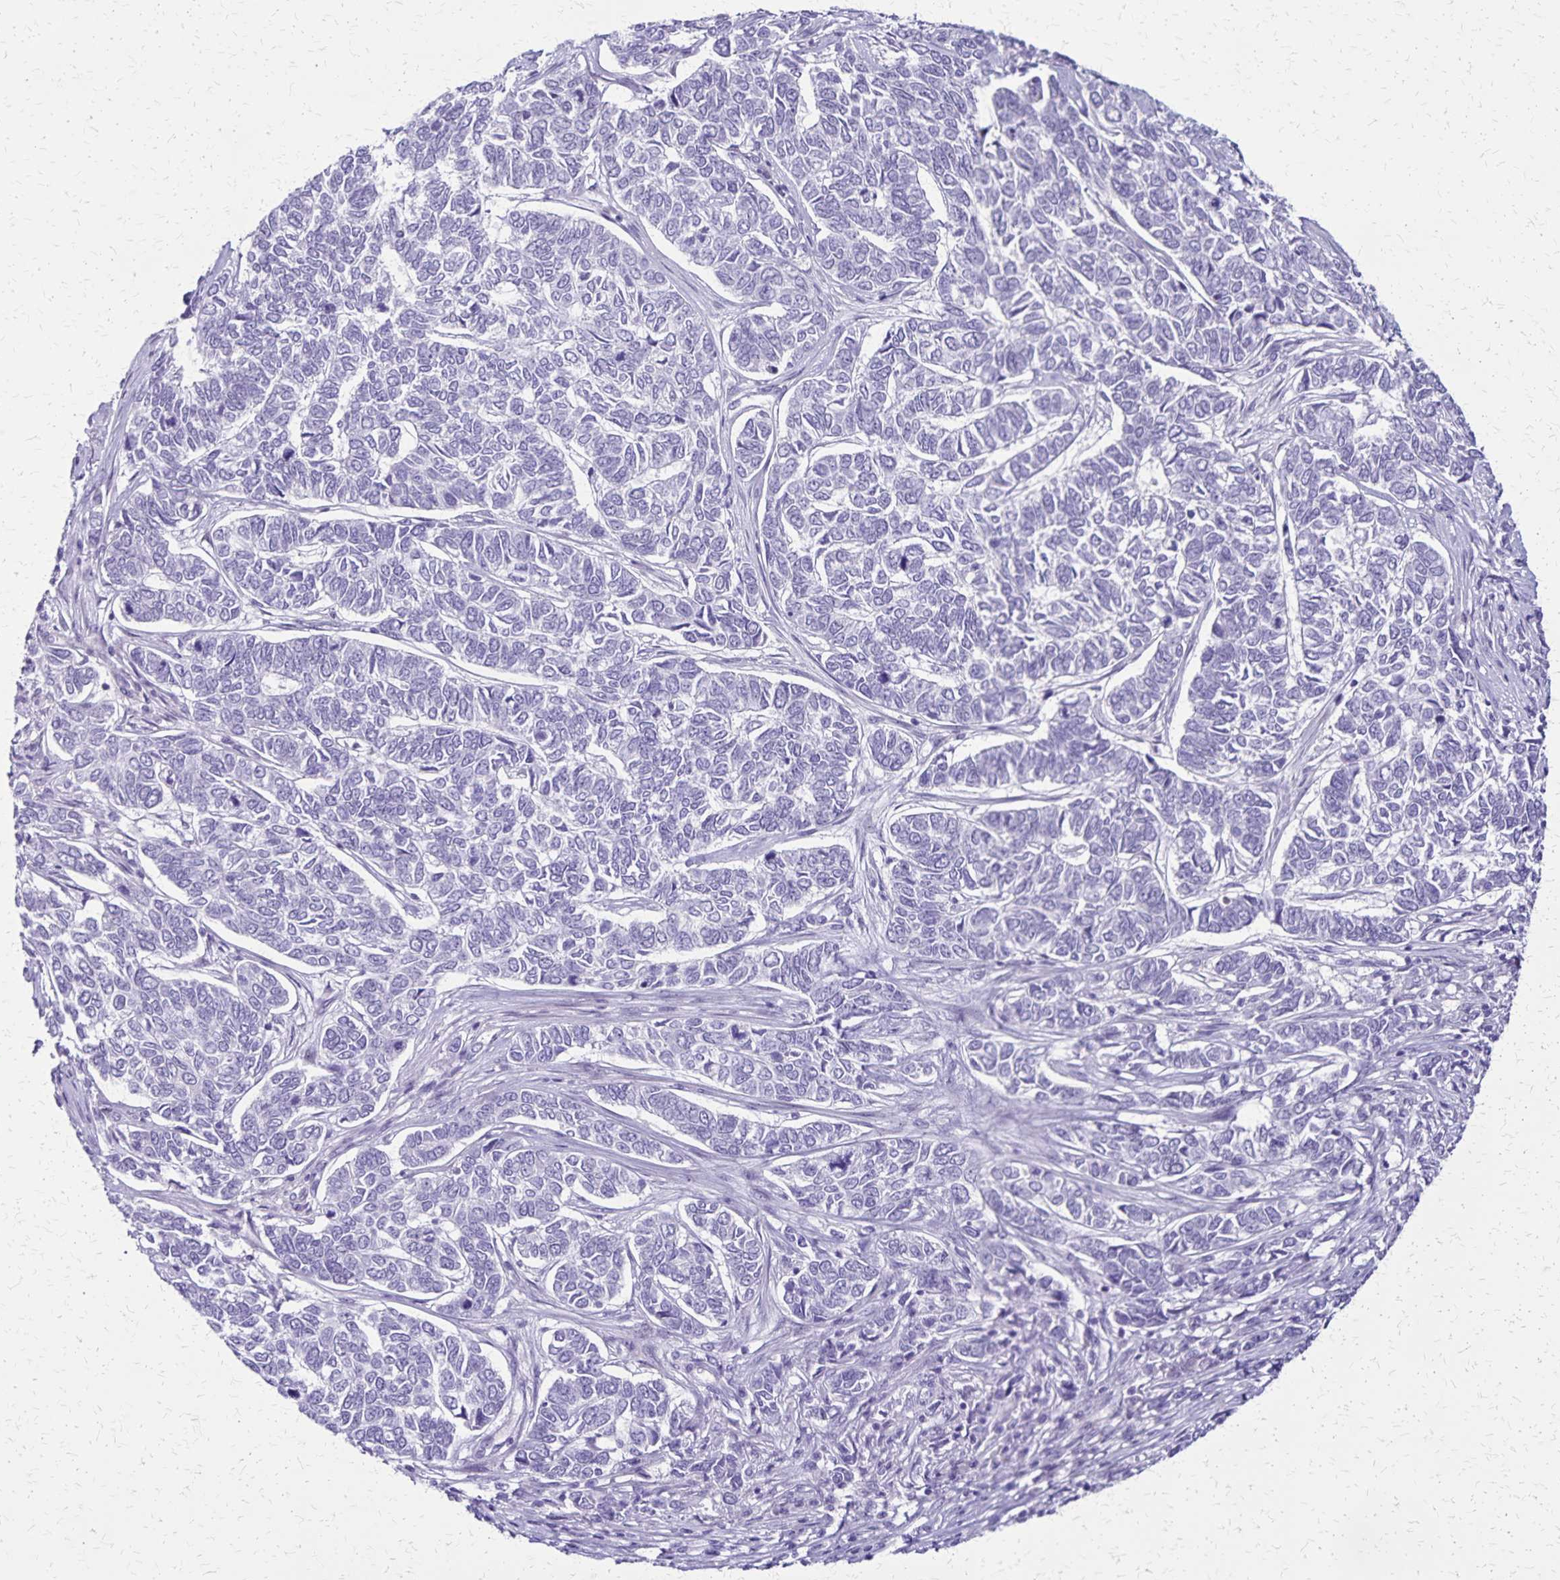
{"staining": {"intensity": "negative", "quantity": "none", "location": "none"}, "tissue": "skin cancer", "cell_type": "Tumor cells", "image_type": "cancer", "snomed": [{"axis": "morphology", "description": "Basal cell carcinoma"}, {"axis": "topography", "description": "Skin"}], "caption": "DAB immunohistochemical staining of human skin cancer displays no significant staining in tumor cells.", "gene": "OR51B5", "patient": {"sex": "female", "age": 65}}